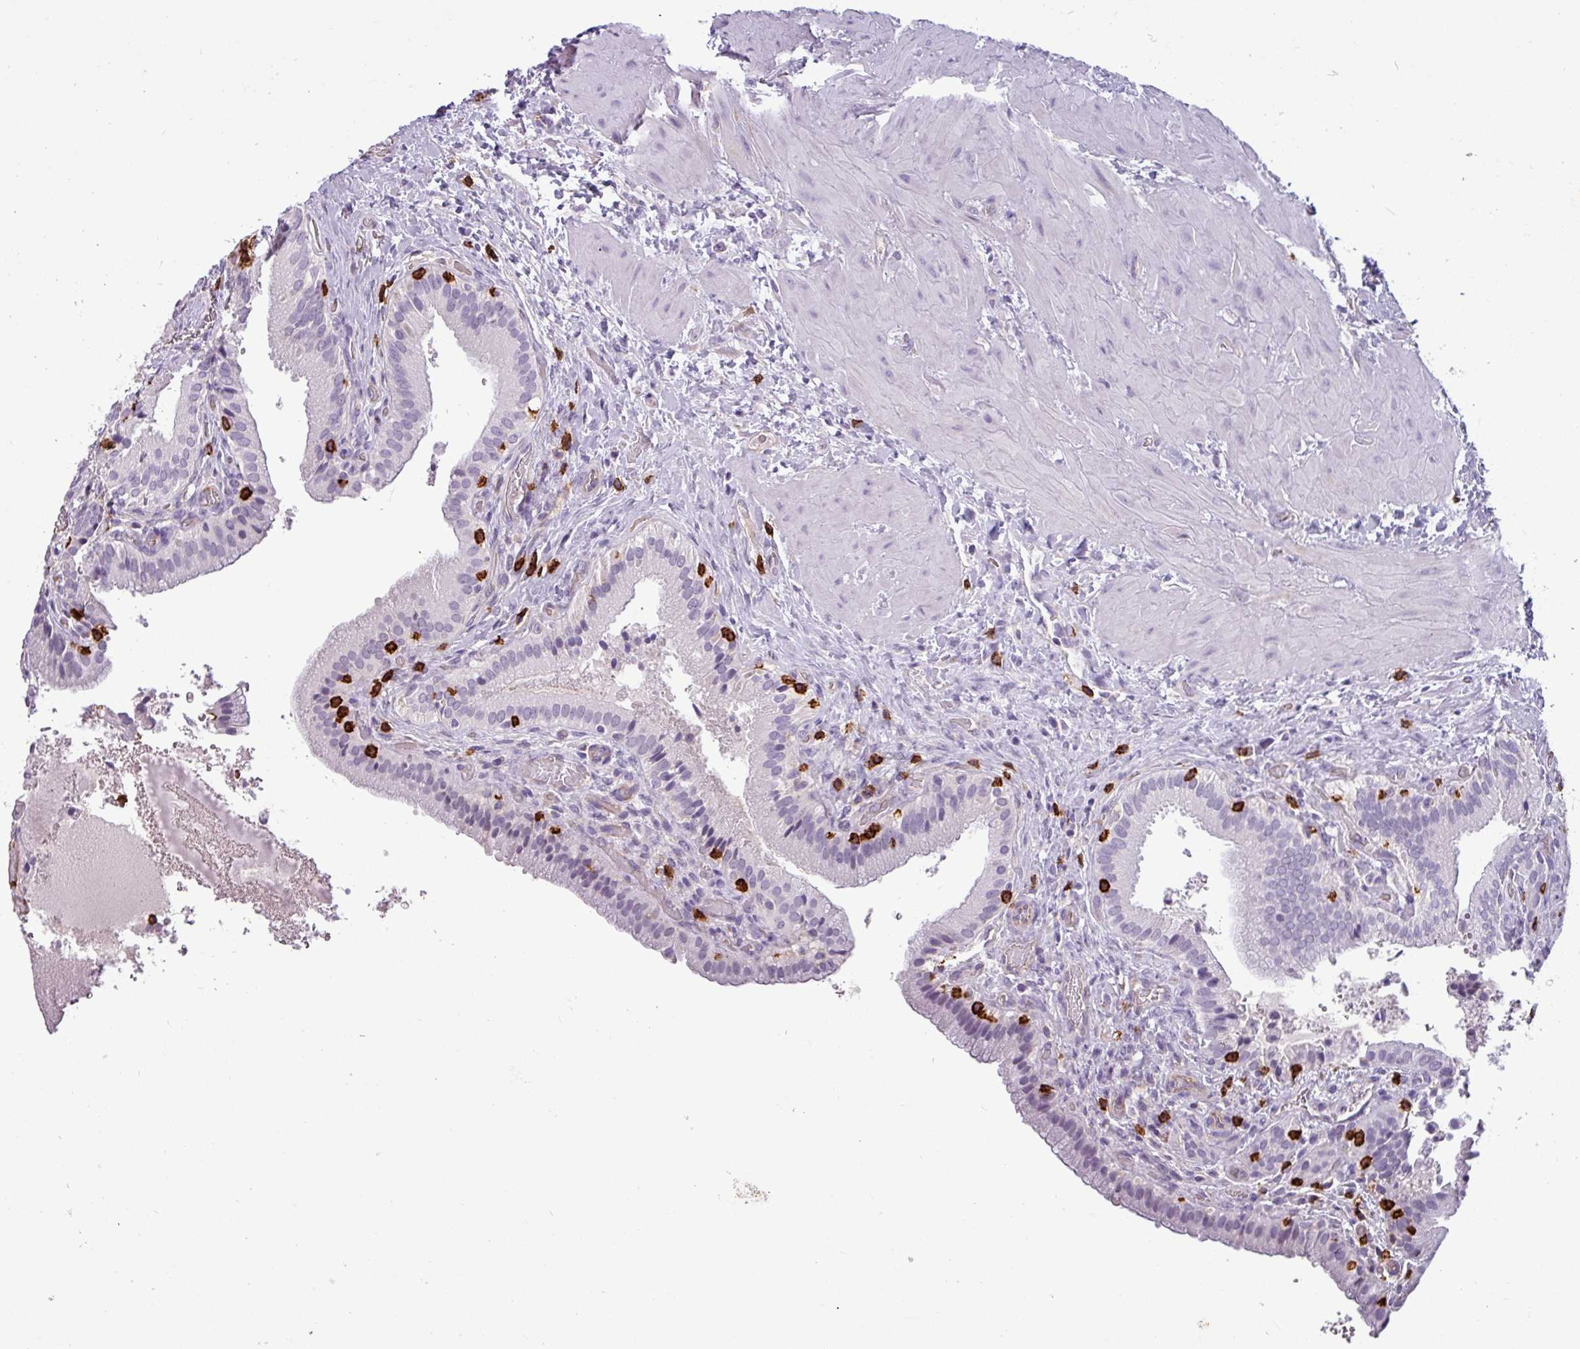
{"staining": {"intensity": "negative", "quantity": "none", "location": "none"}, "tissue": "gallbladder", "cell_type": "Glandular cells", "image_type": "normal", "snomed": [{"axis": "morphology", "description": "Normal tissue, NOS"}, {"axis": "topography", "description": "Gallbladder"}], "caption": "Immunohistochemistry (IHC) micrograph of normal gallbladder: human gallbladder stained with DAB (3,3'-diaminobenzidine) demonstrates no significant protein positivity in glandular cells.", "gene": "CD8A", "patient": {"sex": "male", "age": 24}}